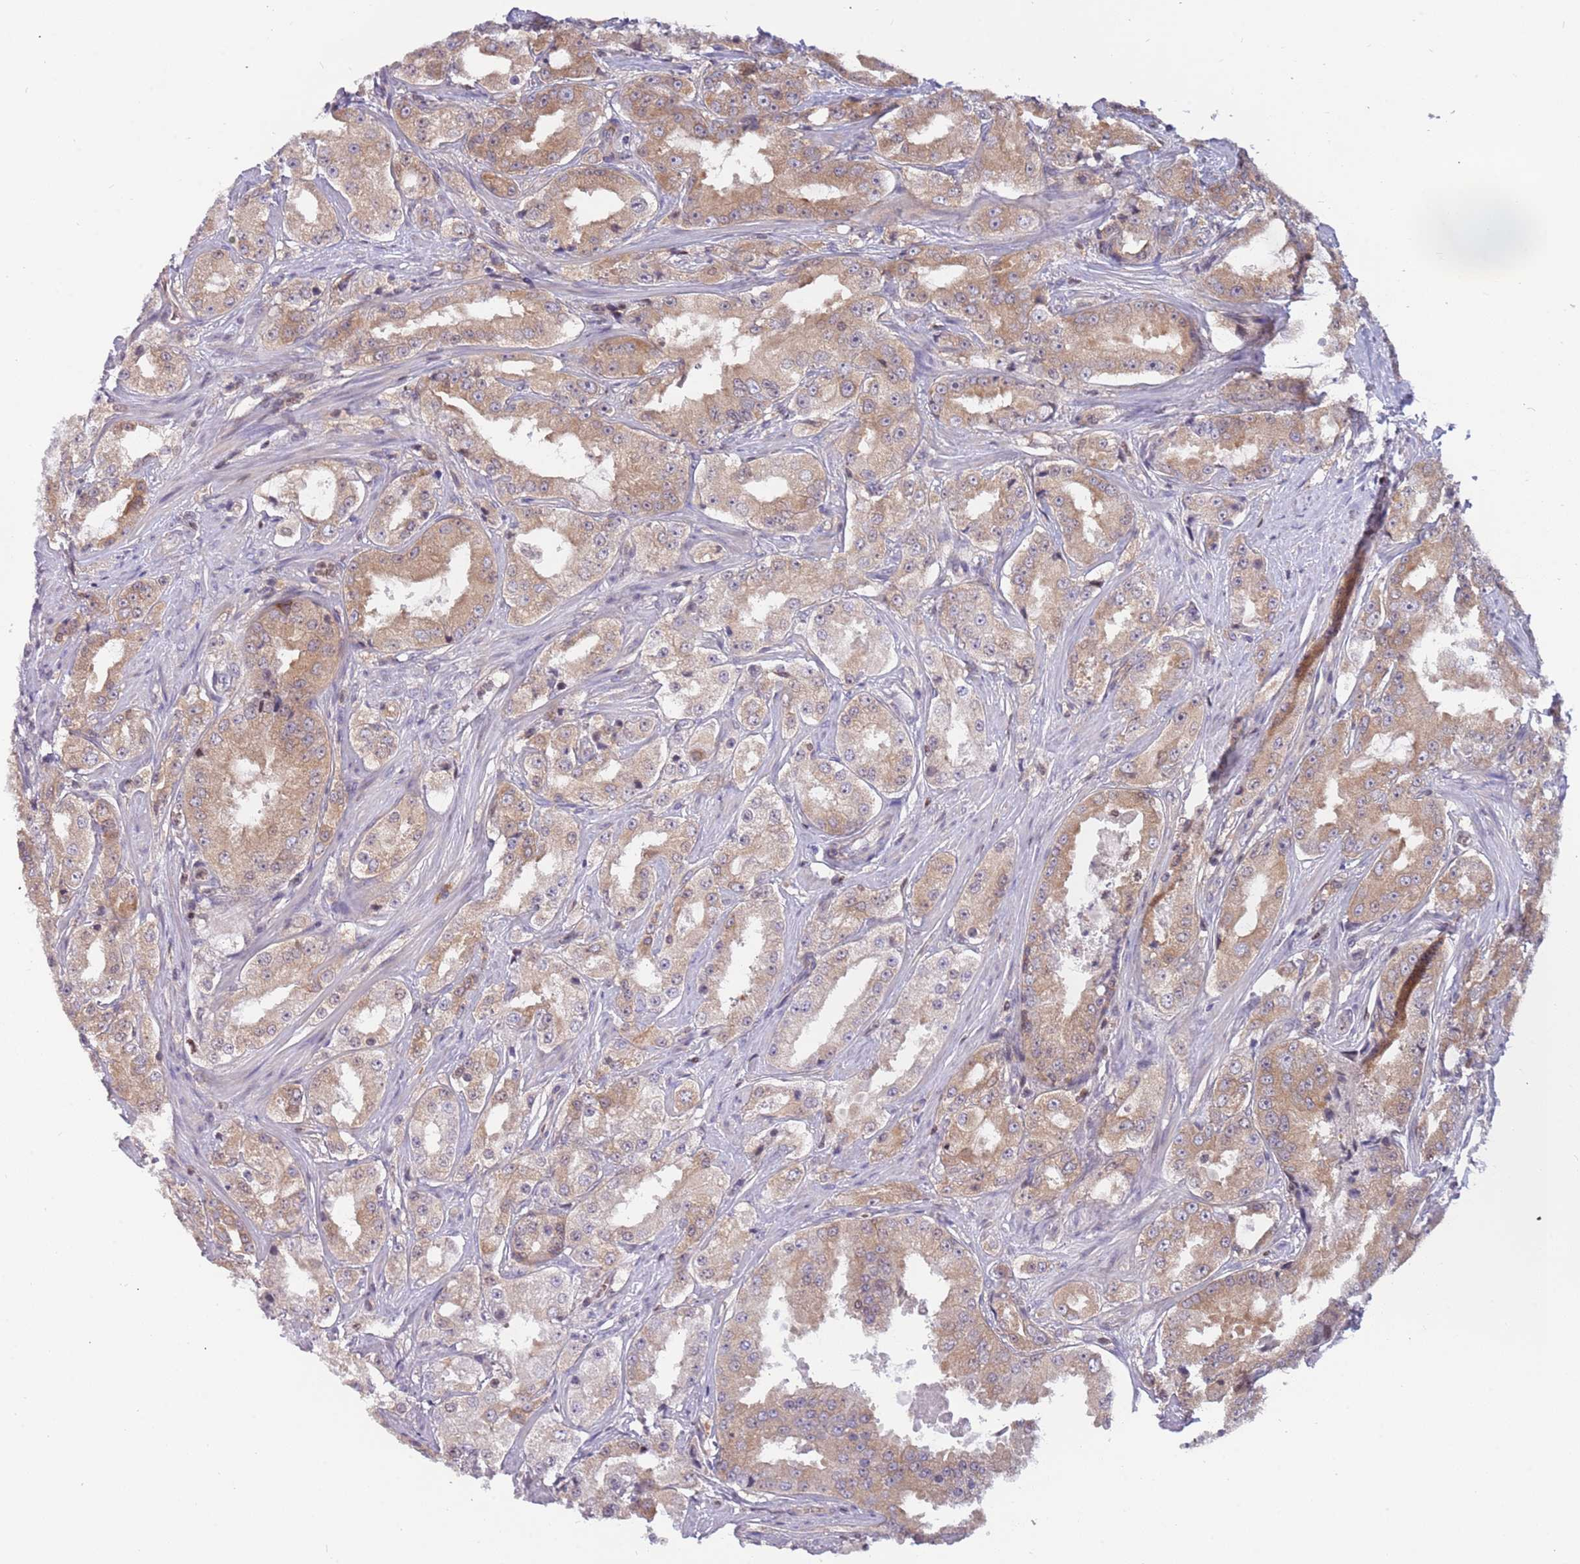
{"staining": {"intensity": "moderate", "quantity": "25%-75%", "location": "cytoplasmic/membranous"}, "tissue": "prostate cancer", "cell_type": "Tumor cells", "image_type": "cancer", "snomed": [{"axis": "morphology", "description": "Adenocarcinoma, High grade"}, {"axis": "topography", "description": "Prostate"}], "caption": "The immunohistochemical stain labels moderate cytoplasmic/membranous positivity in tumor cells of prostate cancer (high-grade adenocarcinoma) tissue. (DAB = brown stain, brightfield microscopy at high magnification).", "gene": "ARHGEF5", "patient": {"sex": "male", "age": 73}}